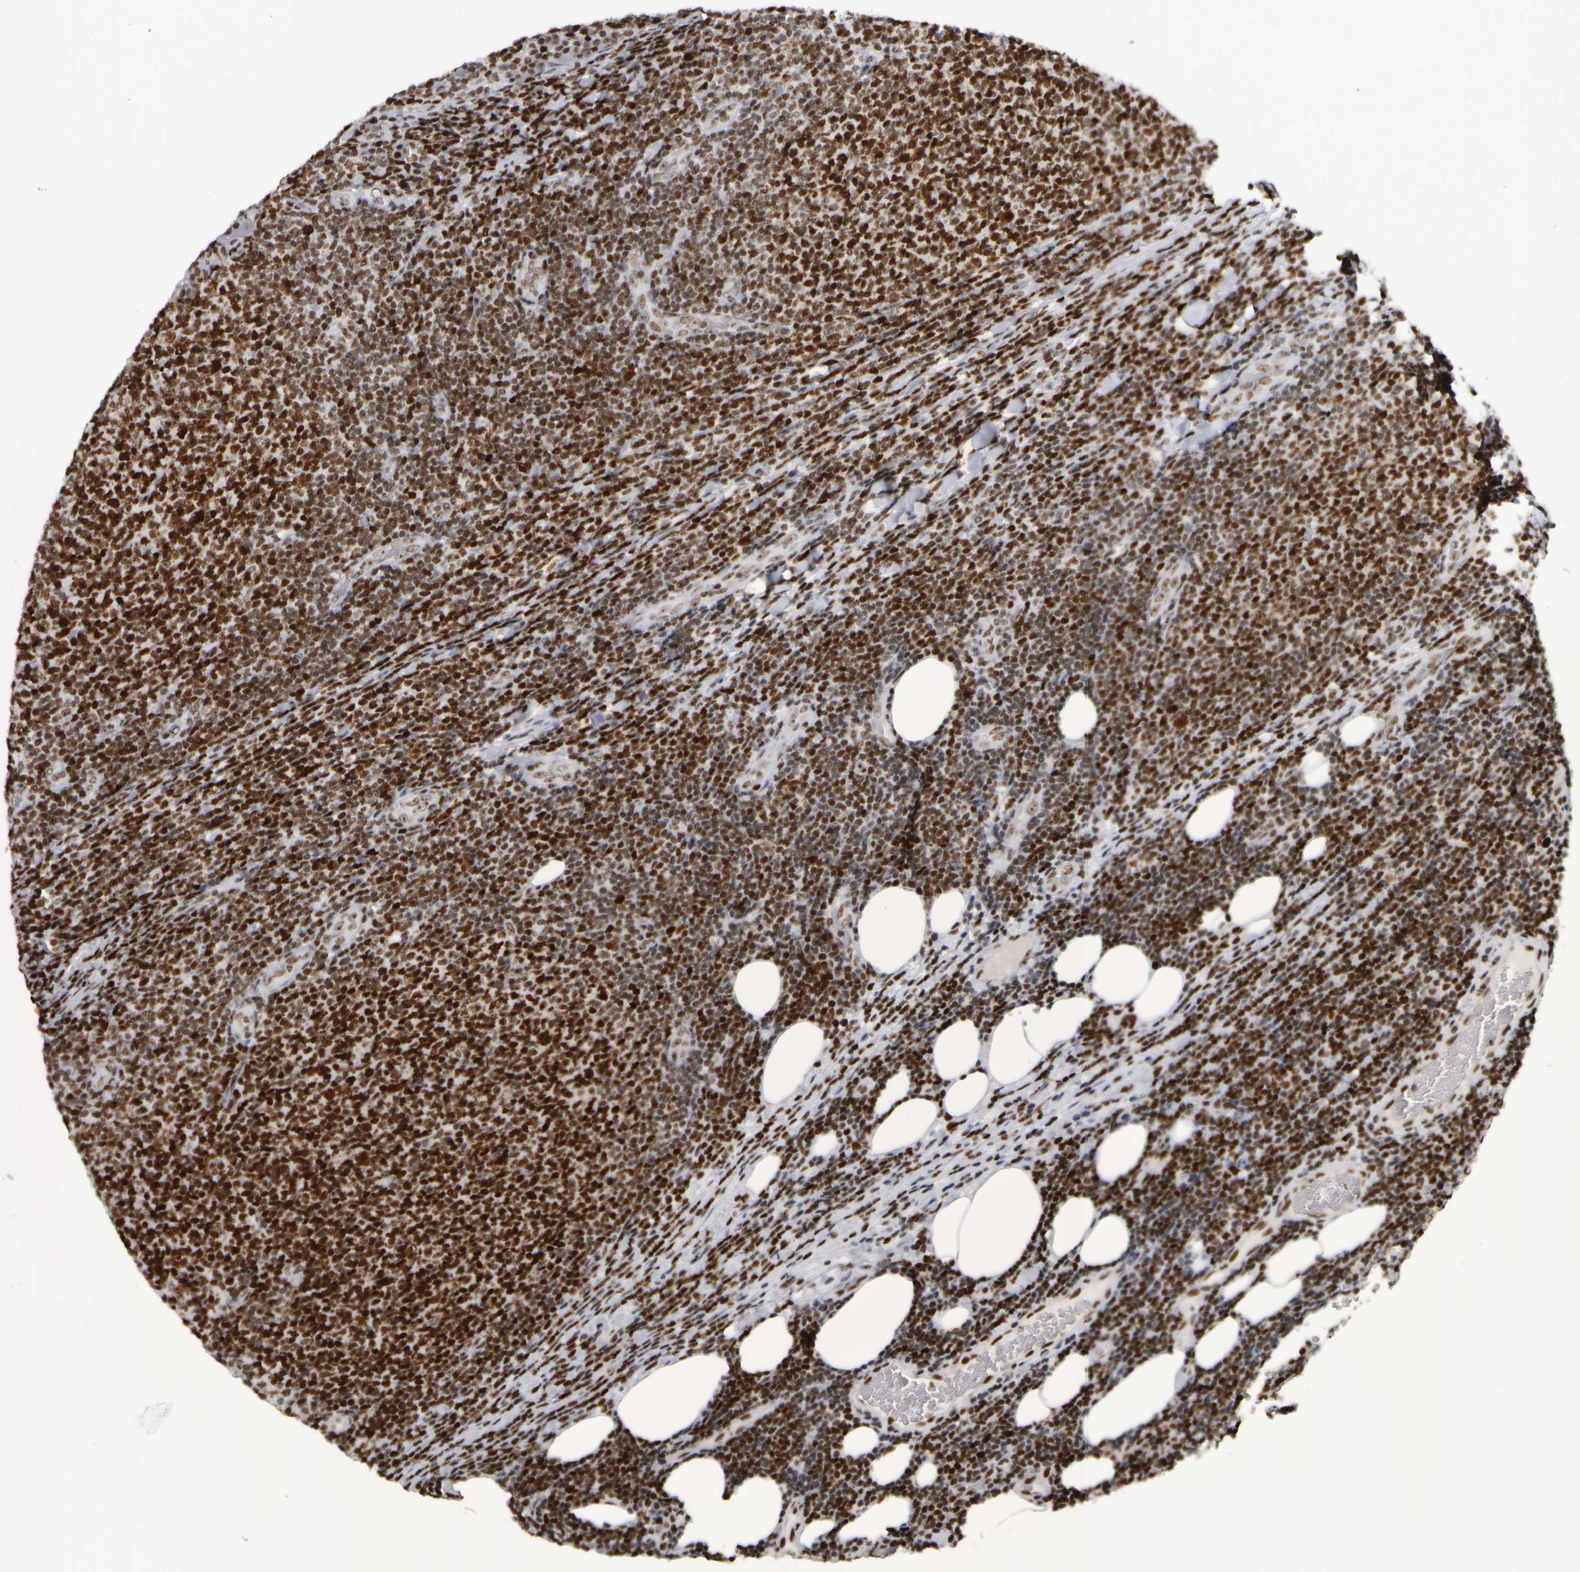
{"staining": {"intensity": "strong", "quantity": ">75%", "location": "nuclear"}, "tissue": "lymphoma", "cell_type": "Tumor cells", "image_type": "cancer", "snomed": [{"axis": "morphology", "description": "Malignant lymphoma, non-Hodgkin's type, Low grade"}, {"axis": "topography", "description": "Lymph node"}], "caption": "Lymphoma tissue exhibits strong nuclear expression in approximately >75% of tumor cells, visualized by immunohistochemistry.", "gene": "TOP2B", "patient": {"sex": "male", "age": 66}}